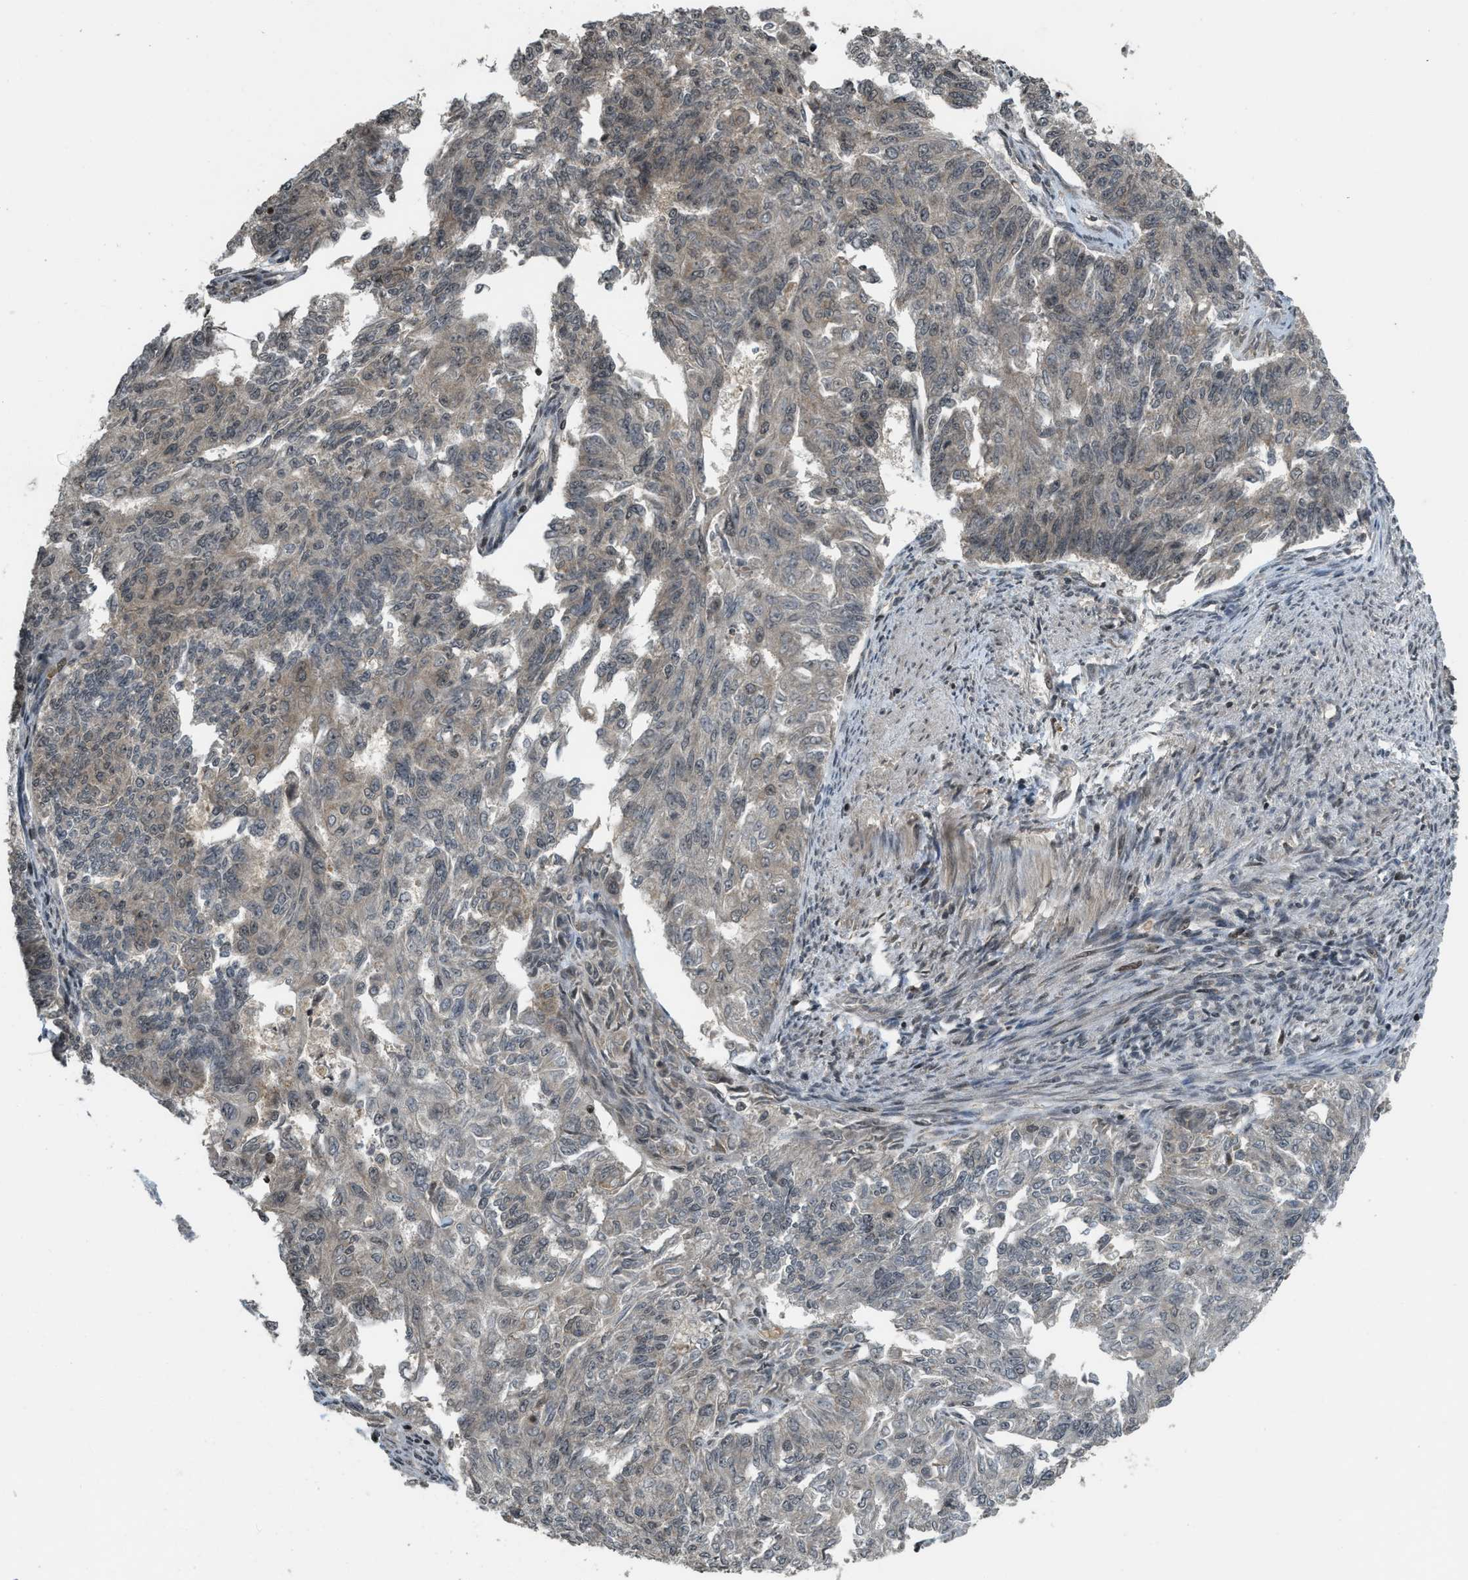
{"staining": {"intensity": "weak", "quantity": "25%-75%", "location": "cytoplasmic/membranous,nuclear"}, "tissue": "endometrial cancer", "cell_type": "Tumor cells", "image_type": "cancer", "snomed": [{"axis": "morphology", "description": "Adenocarcinoma, NOS"}, {"axis": "topography", "description": "Endometrium"}], "caption": "Adenocarcinoma (endometrial) stained for a protein (brown) displays weak cytoplasmic/membranous and nuclear positive staining in approximately 25%-75% of tumor cells.", "gene": "SIAH1", "patient": {"sex": "female", "age": 32}}